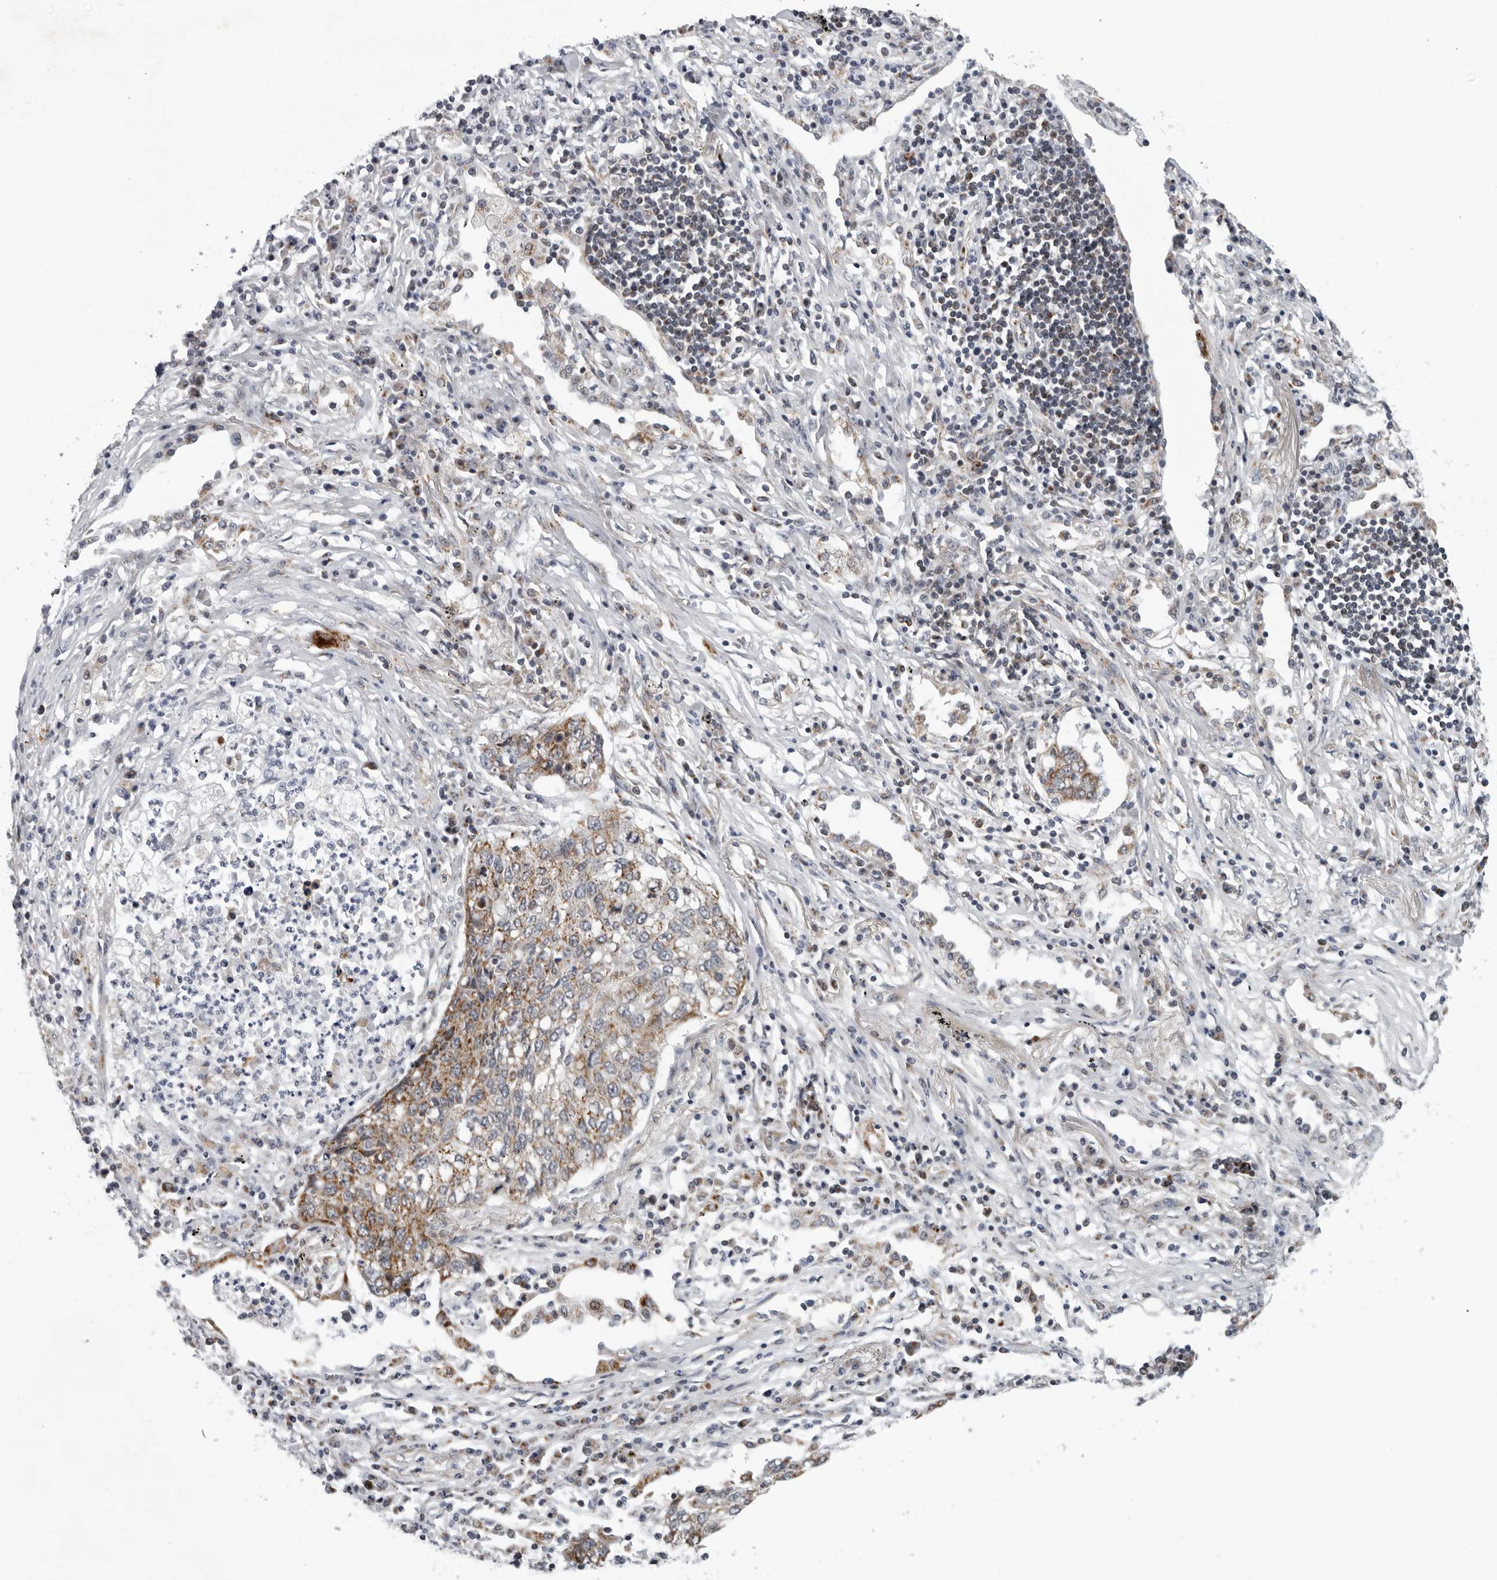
{"staining": {"intensity": "moderate", "quantity": ">75%", "location": "cytoplasmic/membranous"}, "tissue": "lung cancer", "cell_type": "Tumor cells", "image_type": "cancer", "snomed": [{"axis": "morphology", "description": "Squamous cell carcinoma, NOS"}, {"axis": "topography", "description": "Lung"}], "caption": "Immunohistochemical staining of human lung cancer (squamous cell carcinoma) exhibits medium levels of moderate cytoplasmic/membranous protein expression in approximately >75% of tumor cells. (brown staining indicates protein expression, while blue staining denotes nuclei).", "gene": "CPT2", "patient": {"sex": "female", "age": 63}}